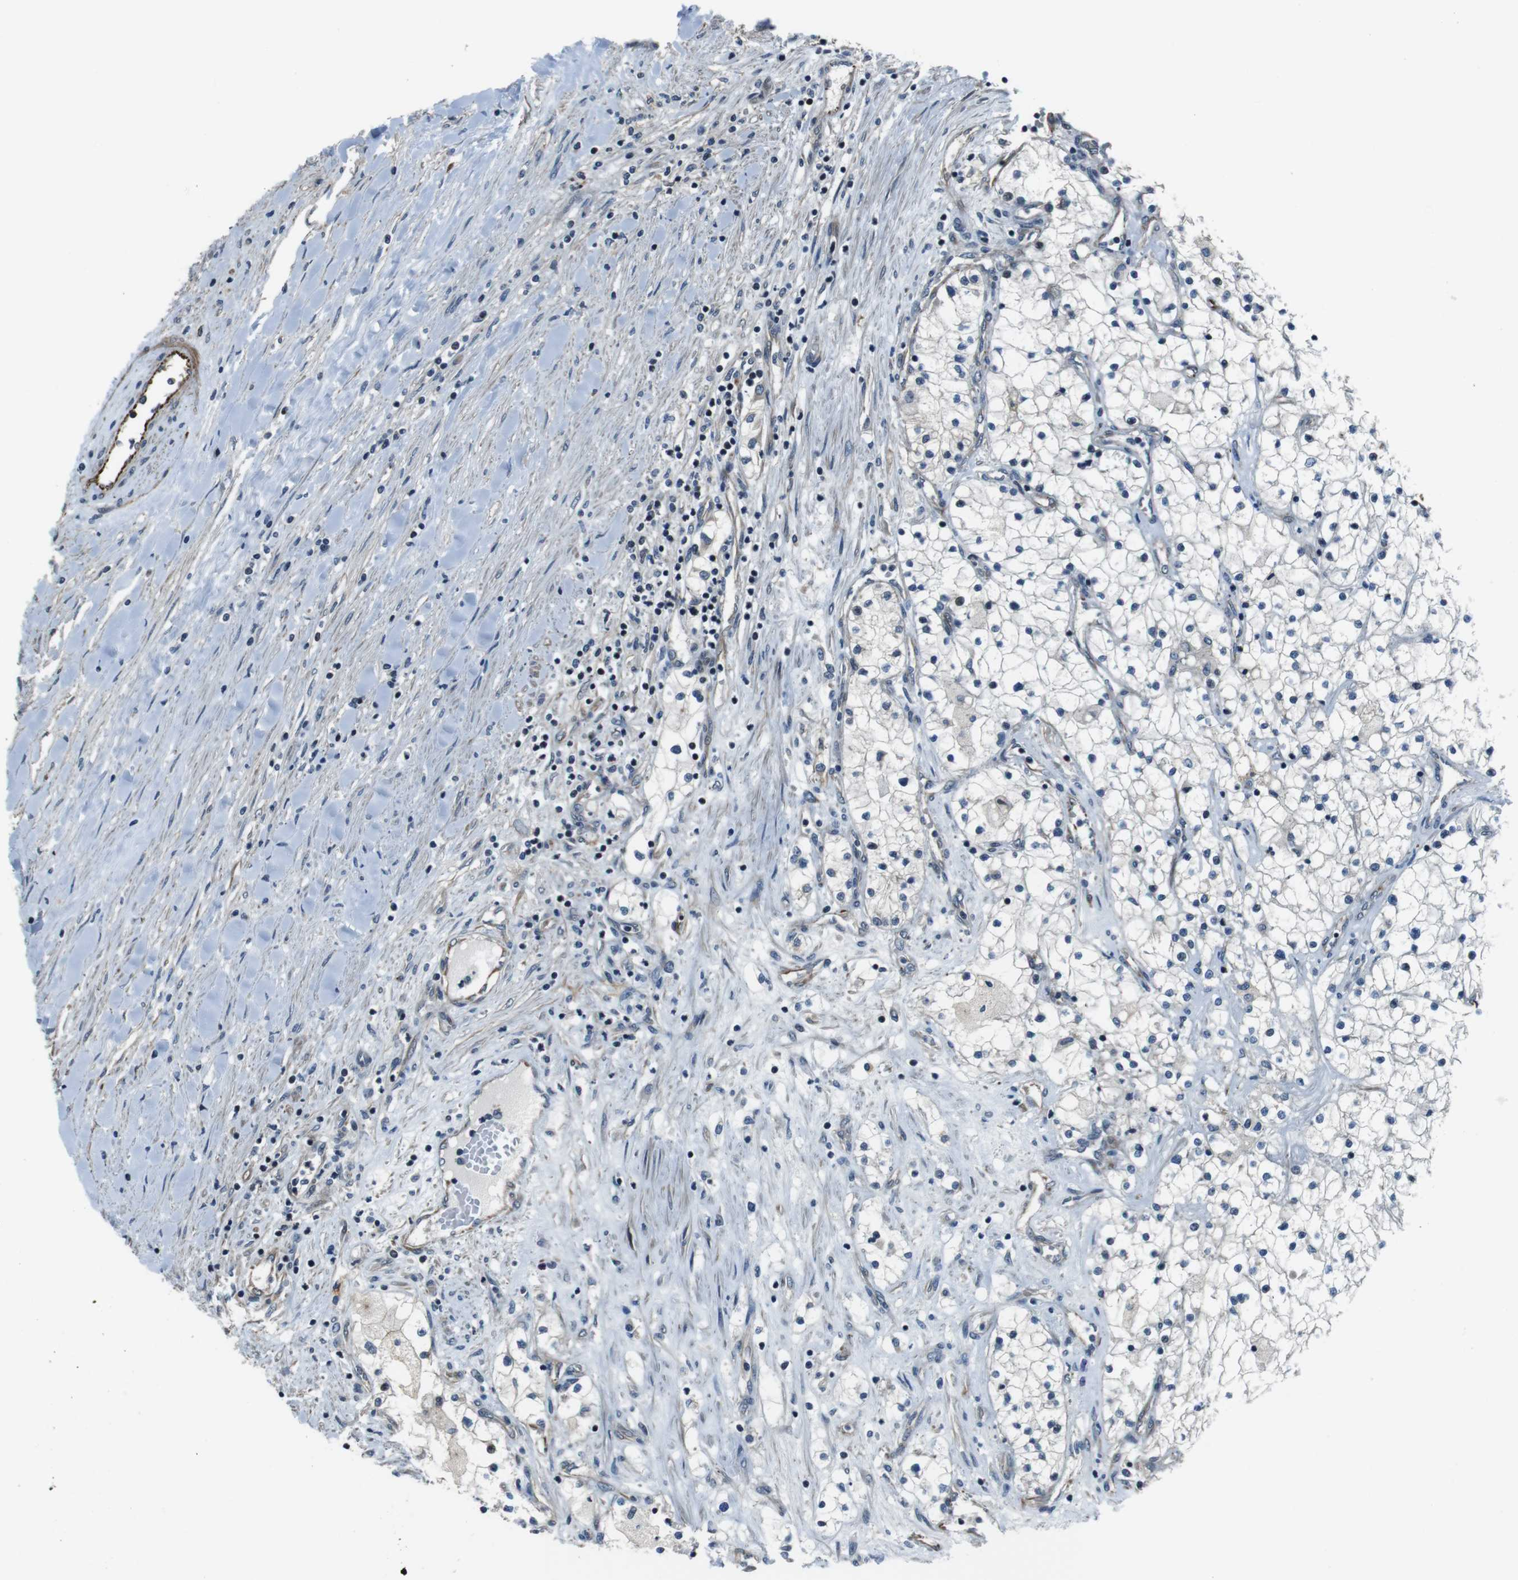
{"staining": {"intensity": "negative", "quantity": "none", "location": "none"}, "tissue": "renal cancer", "cell_type": "Tumor cells", "image_type": "cancer", "snomed": [{"axis": "morphology", "description": "Adenocarcinoma, NOS"}, {"axis": "topography", "description": "Kidney"}], "caption": "High magnification brightfield microscopy of renal adenocarcinoma stained with DAB (brown) and counterstained with hematoxylin (blue): tumor cells show no significant staining.", "gene": "LRRC49", "patient": {"sex": "male", "age": 68}}